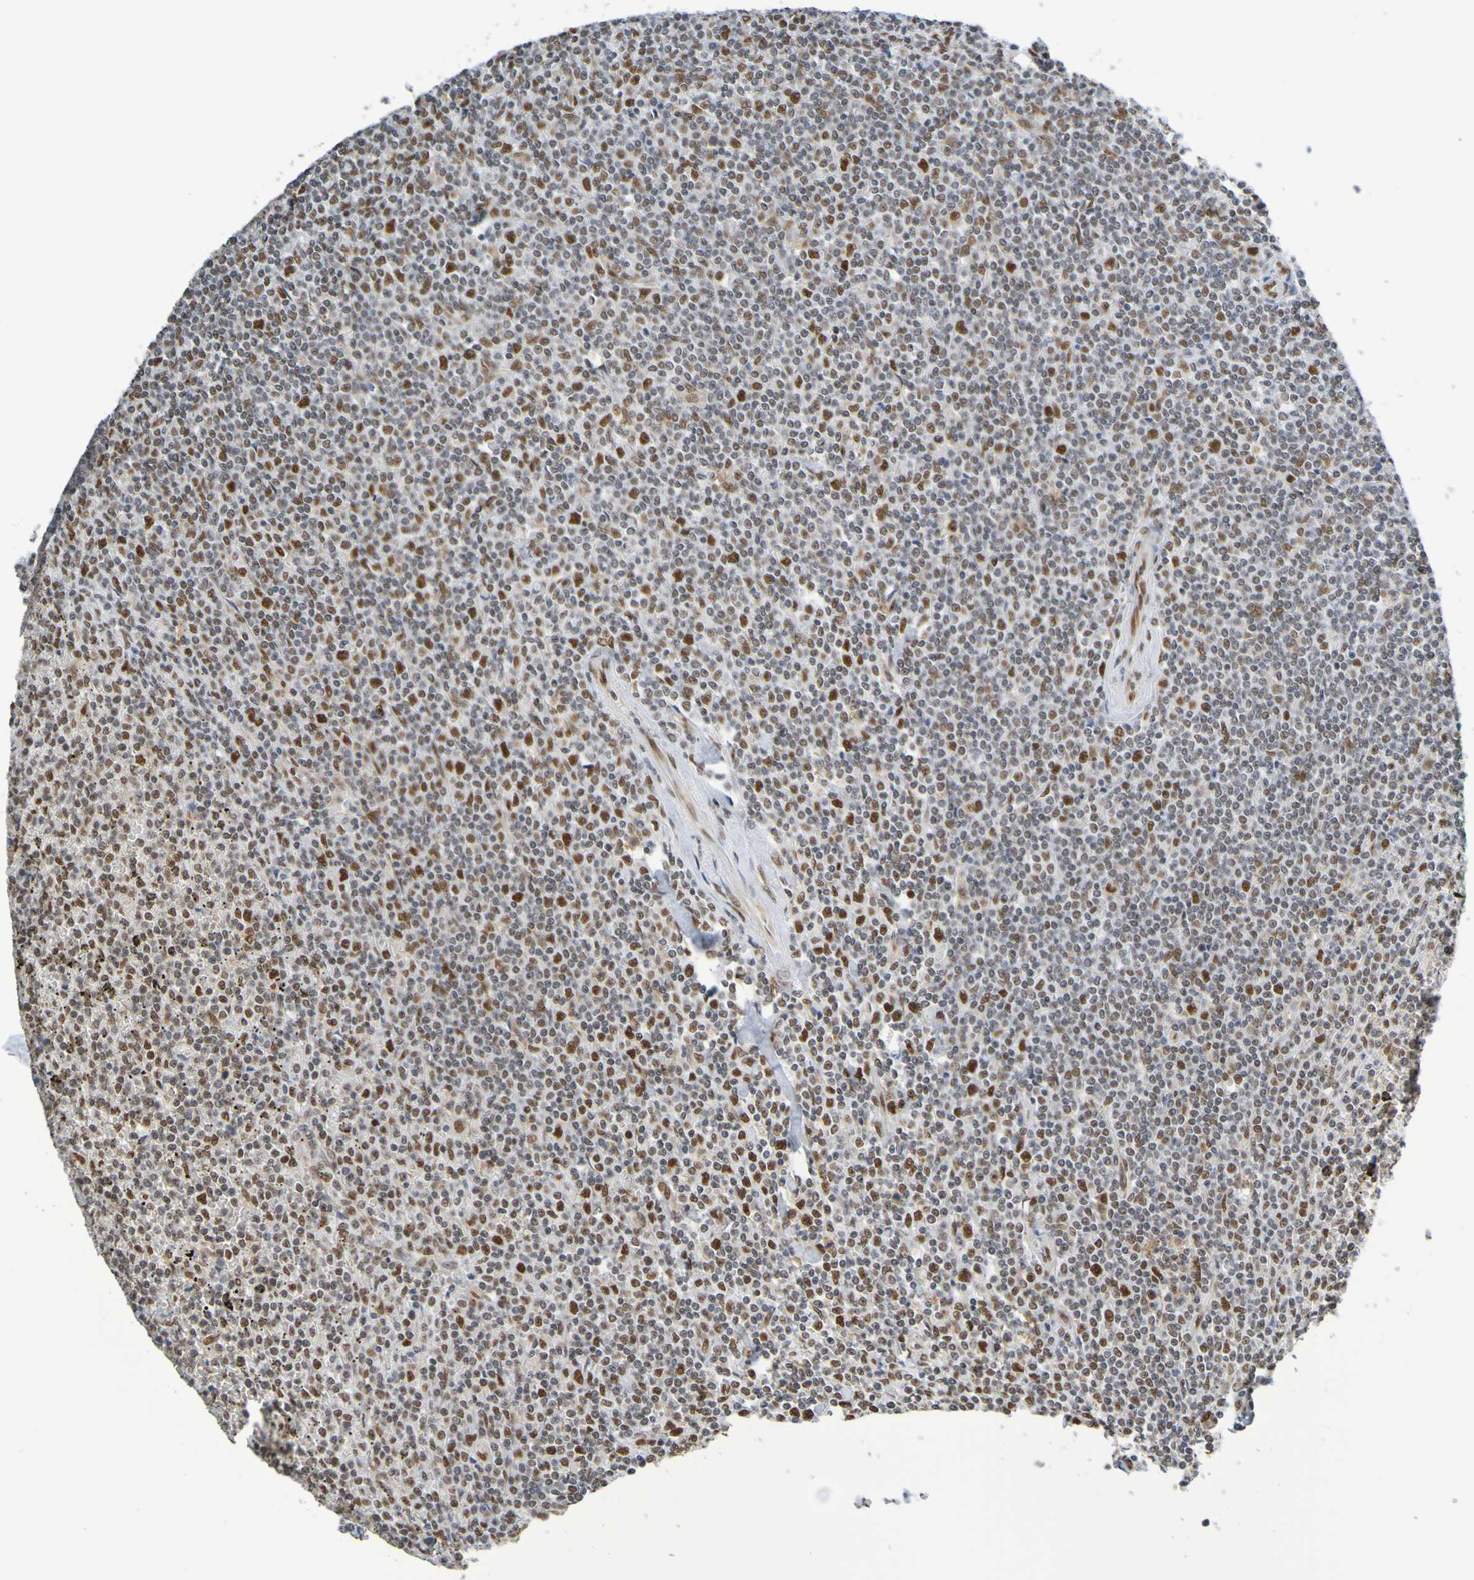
{"staining": {"intensity": "strong", "quantity": "25%-75%", "location": "nuclear"}, "tissue": "lymphoma", "cell_type": "Tumor cells", "image_type": "cancer", "snomed": [{"axis": "morphology", "description": "Malignant lymphoma, non-Hodgkin's type, Low grade"}, {"axis": "topography", "description": "Spleen"}], "caption": "Protein analysis of lymphoma tissue reveals strong nuclear positivity in approximately 25%-75% of tumor cells. Nuclei are stained in blue.", "gene": "HDAC2", "patient": {"sex": "female", "age": 19}}